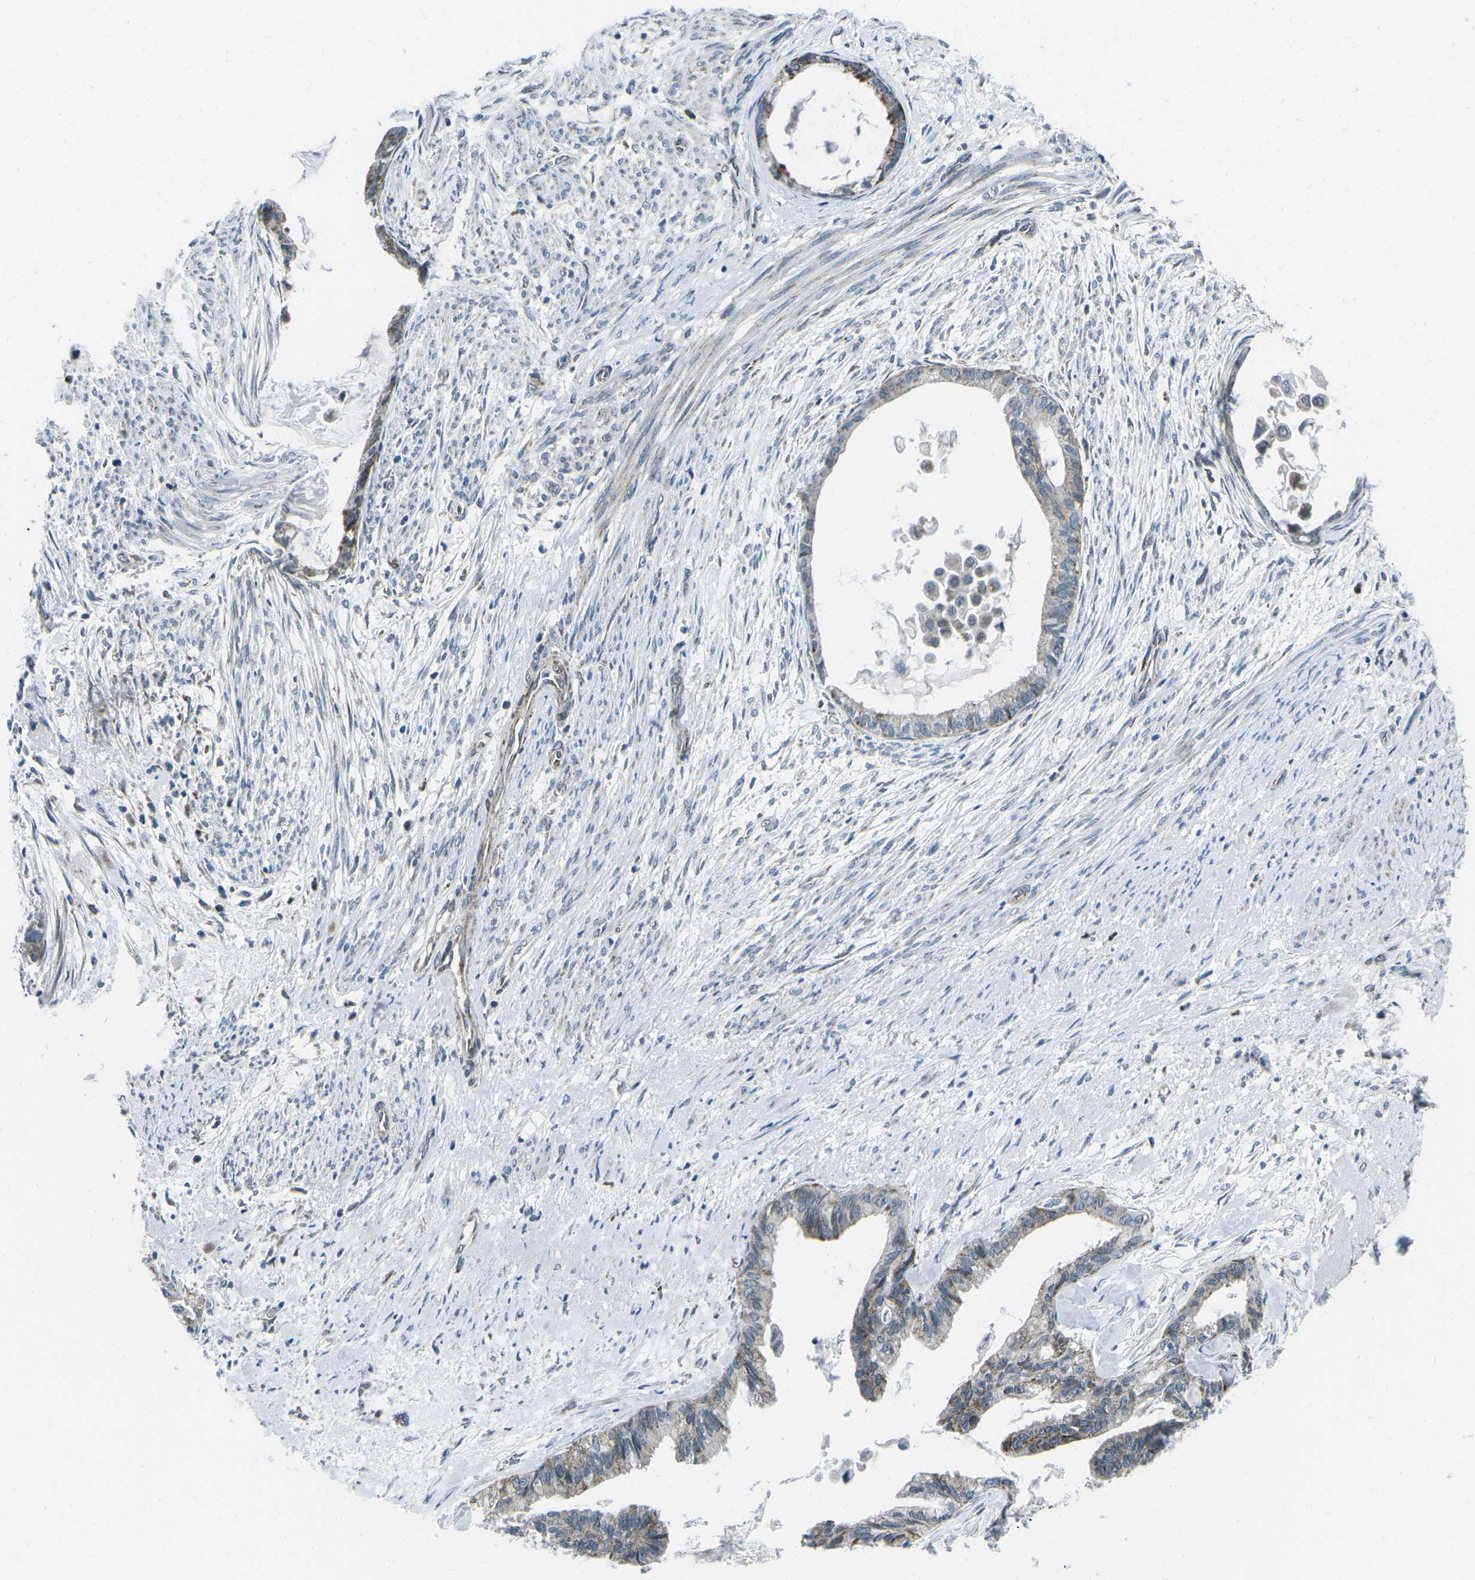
{"staining": {"intensity": "moderate", "quantity": "<25%", "location": "cytoplasmic/membranous"}, "tissue": "cervical cancer", "cell_type": "Tumor cells", "image_type": "cancer", "snomed": [{"axis": "morphology", "description": "Normal tissue, NOS"}, {"axis": "morphology", "description": "Adenocarcinoma, NOS"}, {"axis": "topography", "description": "Cervix"}, {"axis": "topography", "description": "Endometrium"}], "caption": "Cervical cancer (adenocarcinoma) stained with a brown dye demonstrates moderate cytoplasmic/membranous positive expression in about <25% of tumor cells.", "gene": "RFESD", "patient": {"sex": "female", "age": 86}}